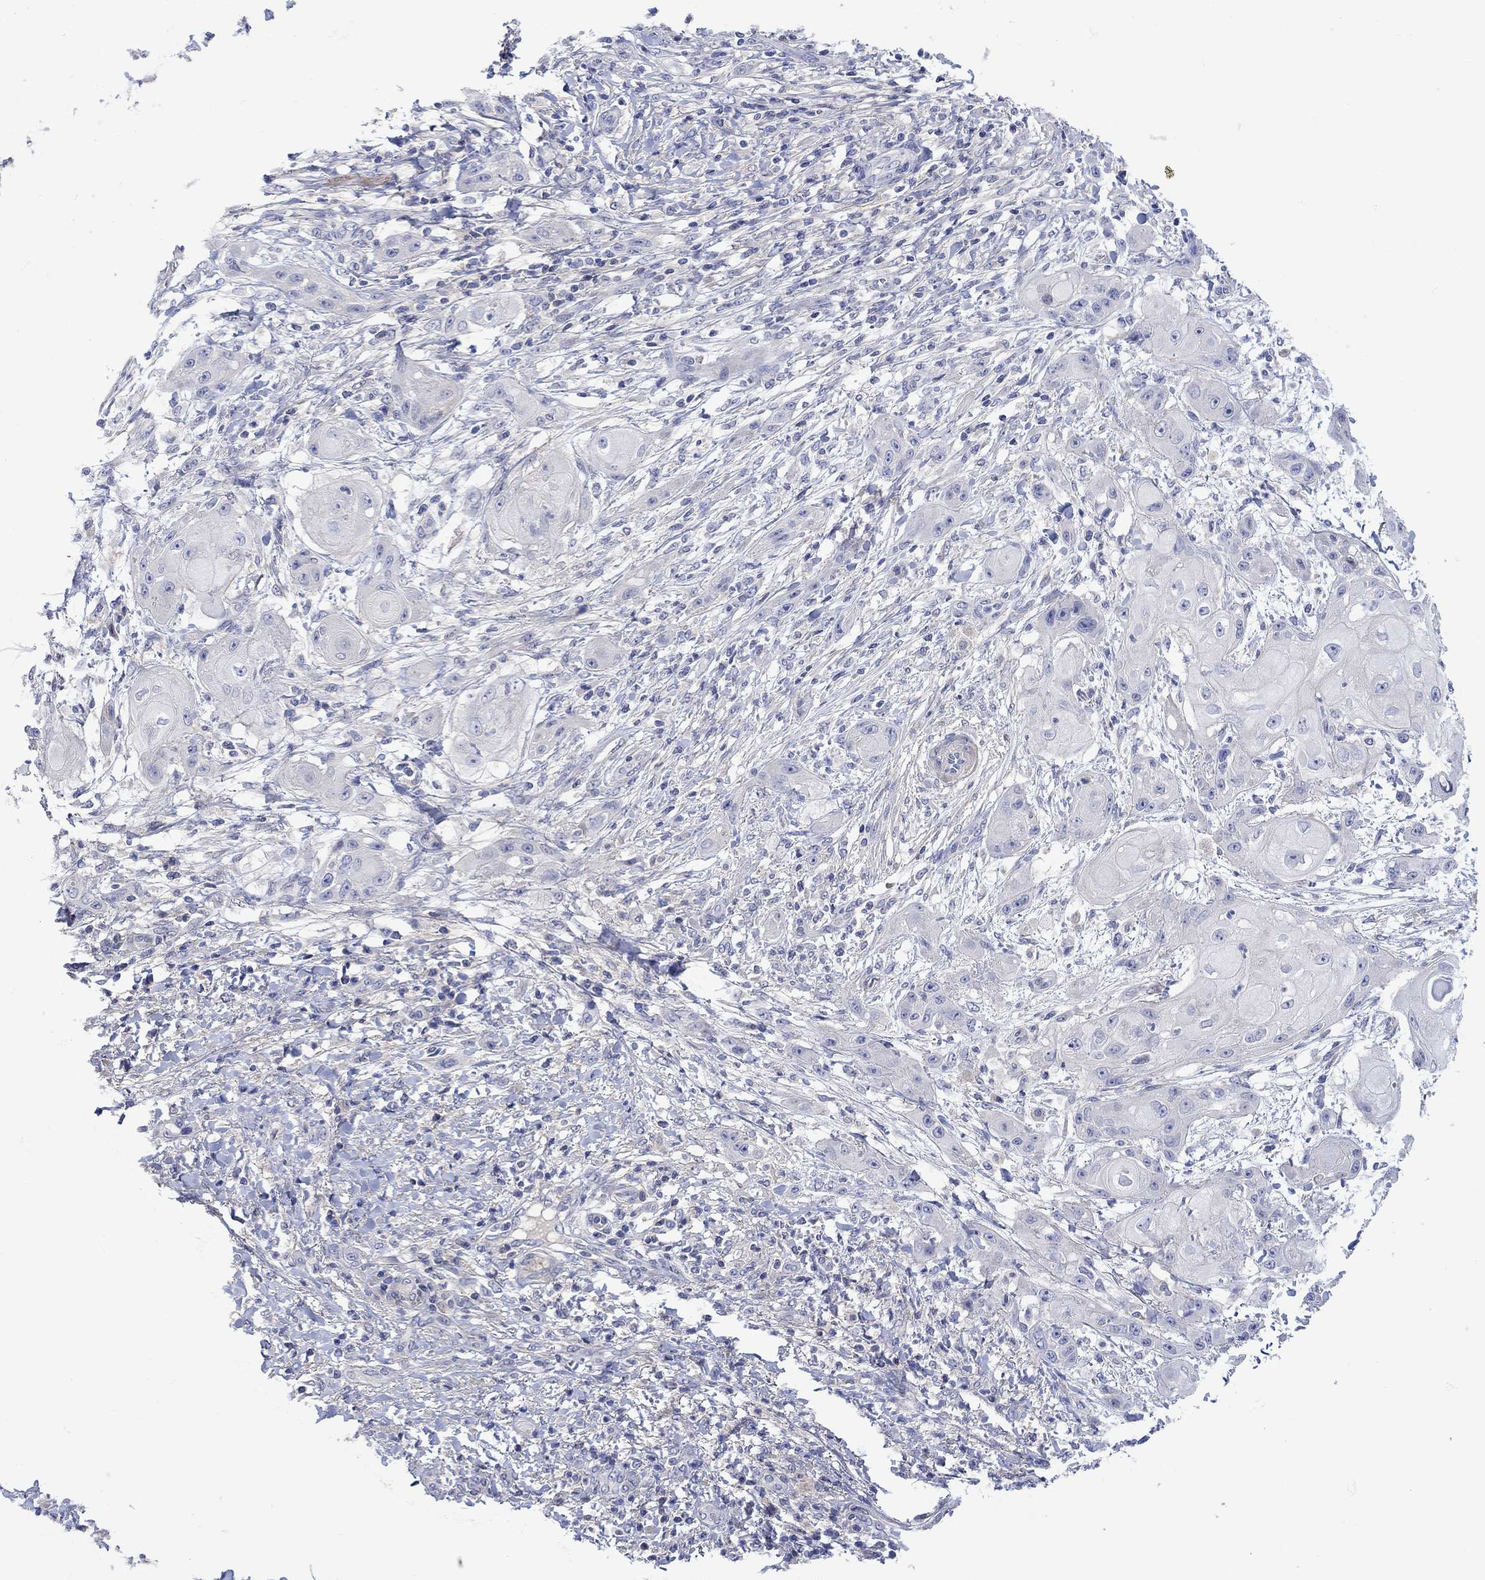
{"staining": {"intensity": "negative", "quantity": "none", "location": "none"}, "tissue": "skin cancer", "cell_type": "Tumor cells", "image_type": "cancer", "snomed": [{"axis": "morphology", "description": "Squamous cell carcinoma, NOS"}, {"axis": "topography", "description": "Skin"}], "caption": "An immunohistochemistry image of skin cancer is shown. There is no staining in tumor cells of skin cancer.", "gene": "MSI1", "patient": {"sex": "male", "age": 62}}